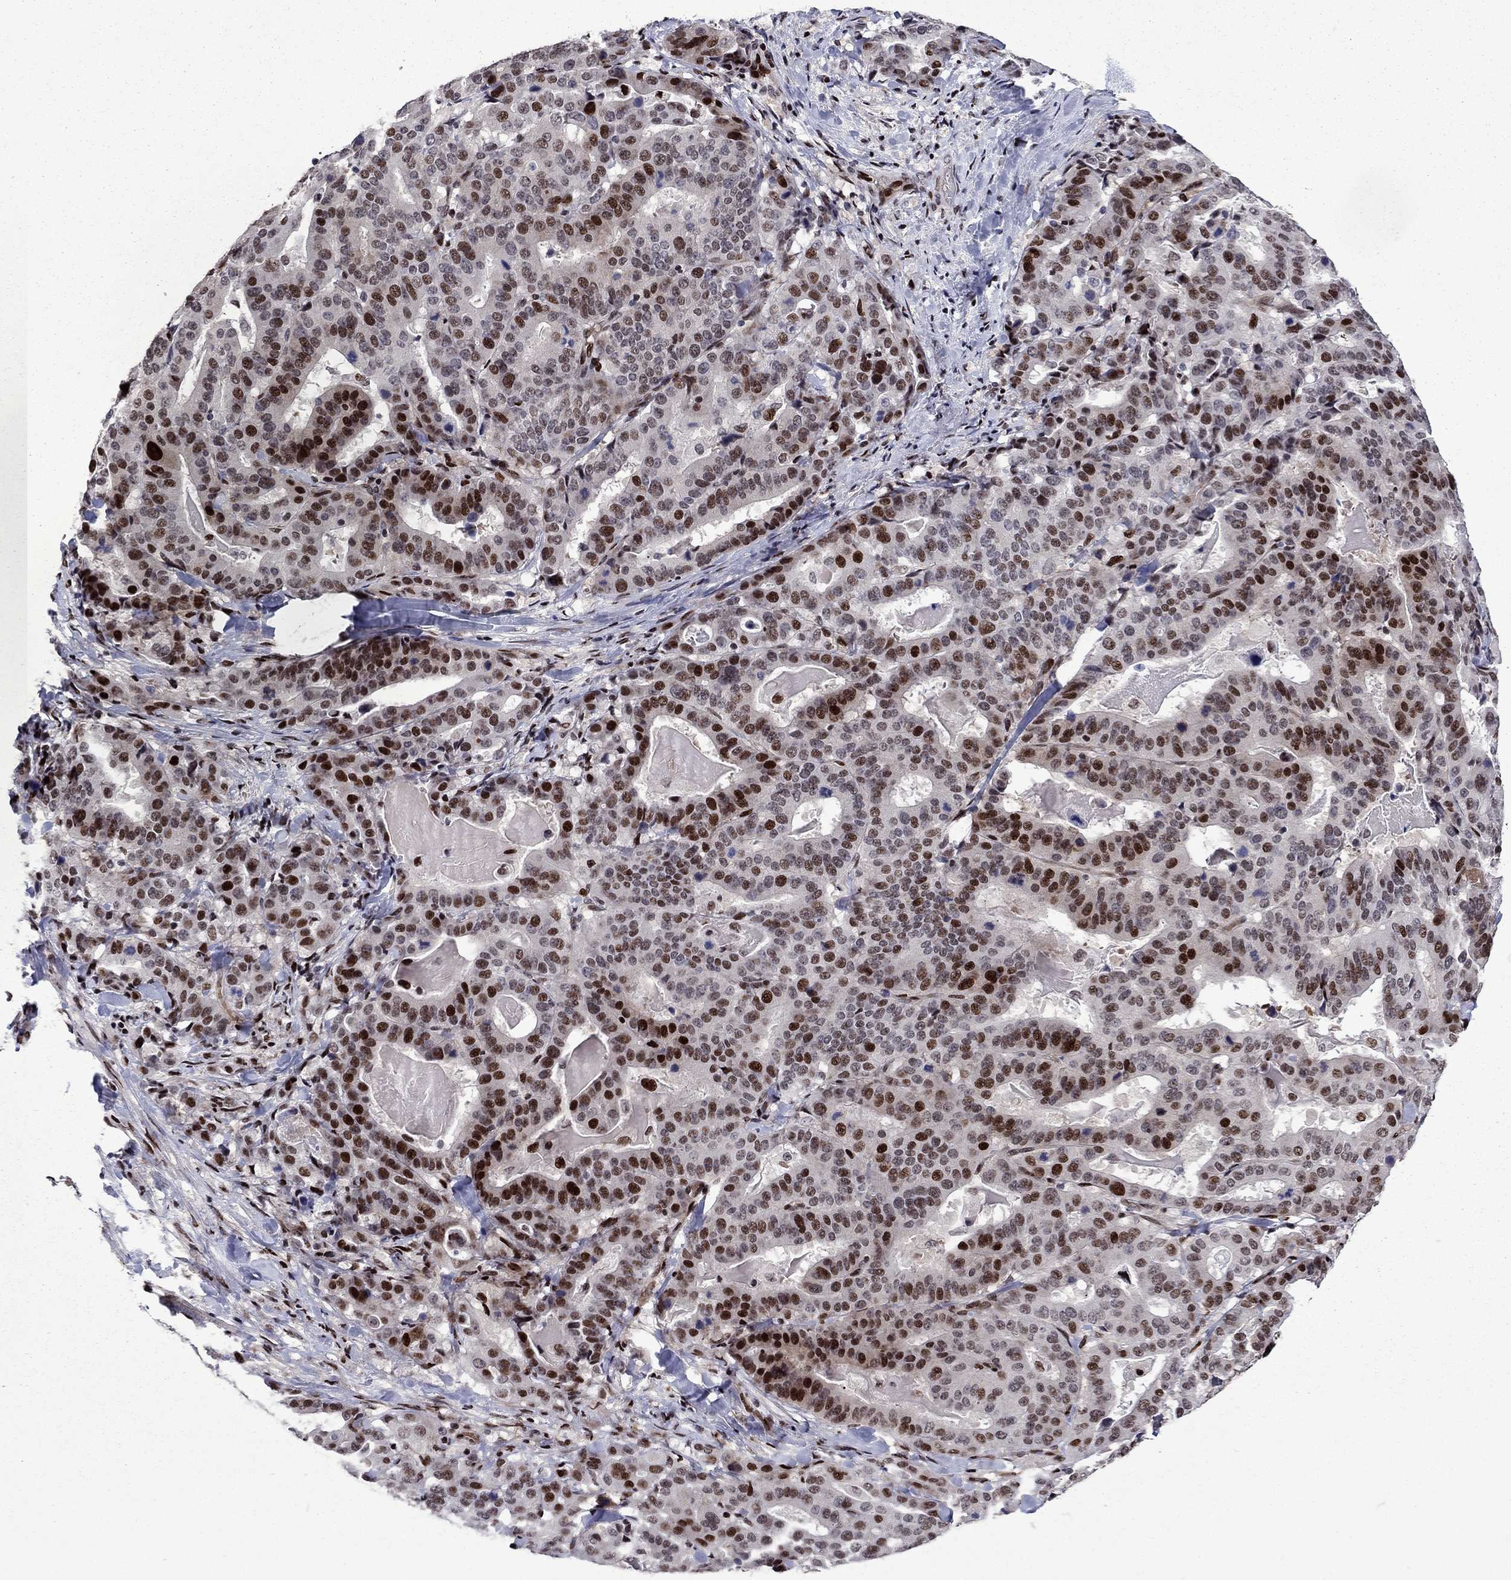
{"staining": {"intensity": "strong", "quantity": ">75%", "location": "nuclear"}, "tissue": "stomach cancer", "cell_type": "Tumor cells", "image_type": "cancer", "snomed": [{"axis": "morphology", "description": "Adenocarcinoma, NOS"}, {"axis": "topography", "description": "Stomach"}], "caption": "IHC of stomach cancer displays high levels of strong nuclear positivity in about >75% of tumor cells.", "gene": "LIMK1", "patient": {"sex": "male", "age": 48}}